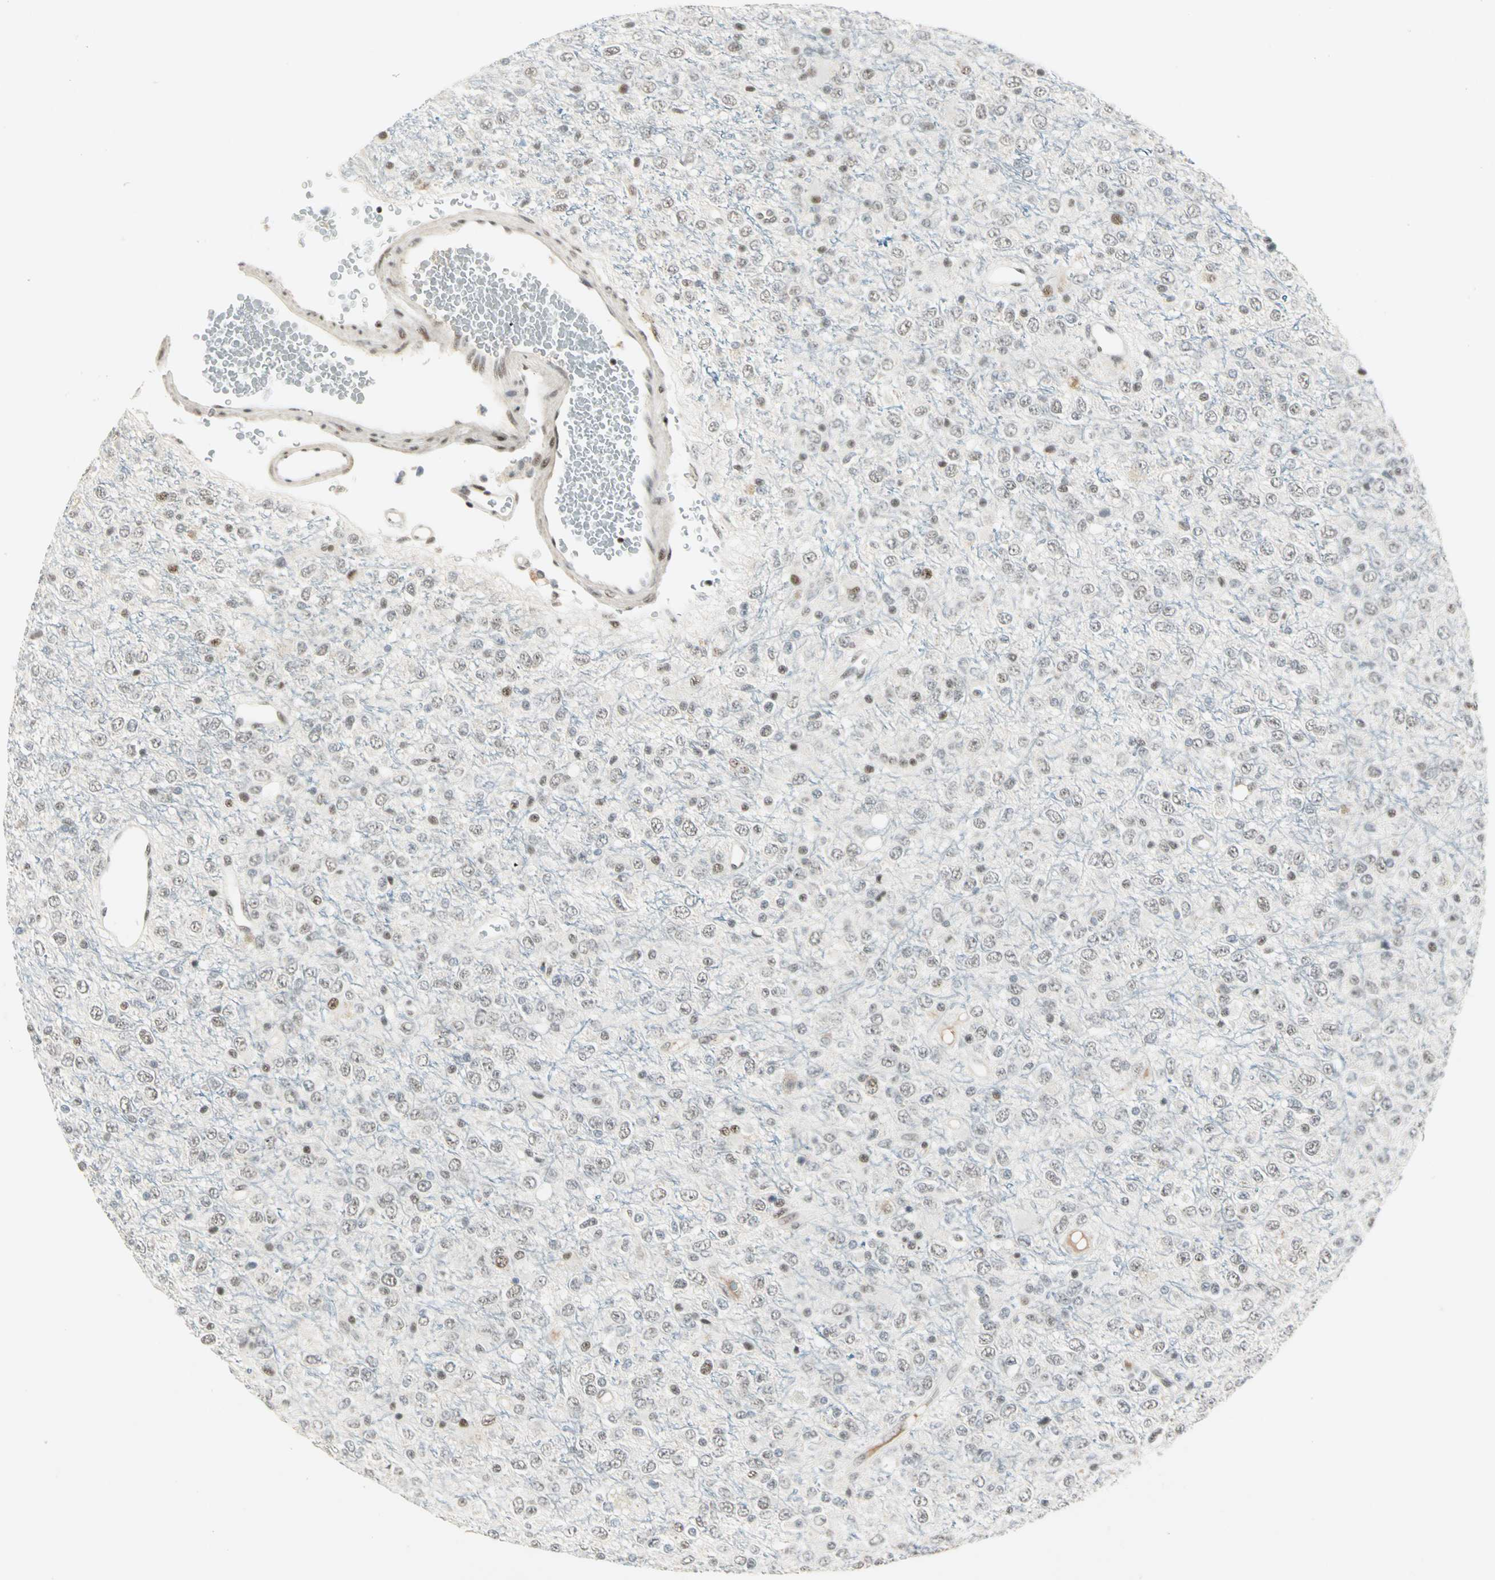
{"staining": {"intensity": "moderate", "quantity": "25%-75%", "location": "nuclear"}, "tissue": "glioma", "cell_type": "Tumor cells", "image_type": "cancer", "snomed": [{"axis": "morphology", "description": "Glioma, malignant, High grade"}, {"axis": "topography", "description": "pancreas cauda"}], "caption": "The photomicrograph displays a brown stain indicating the presence of a protein in the nuclear of tumor cells in malignant glioma (high-grade).", "gene": "CCNT1", "patient": {"sex": "male", "age": 60}}